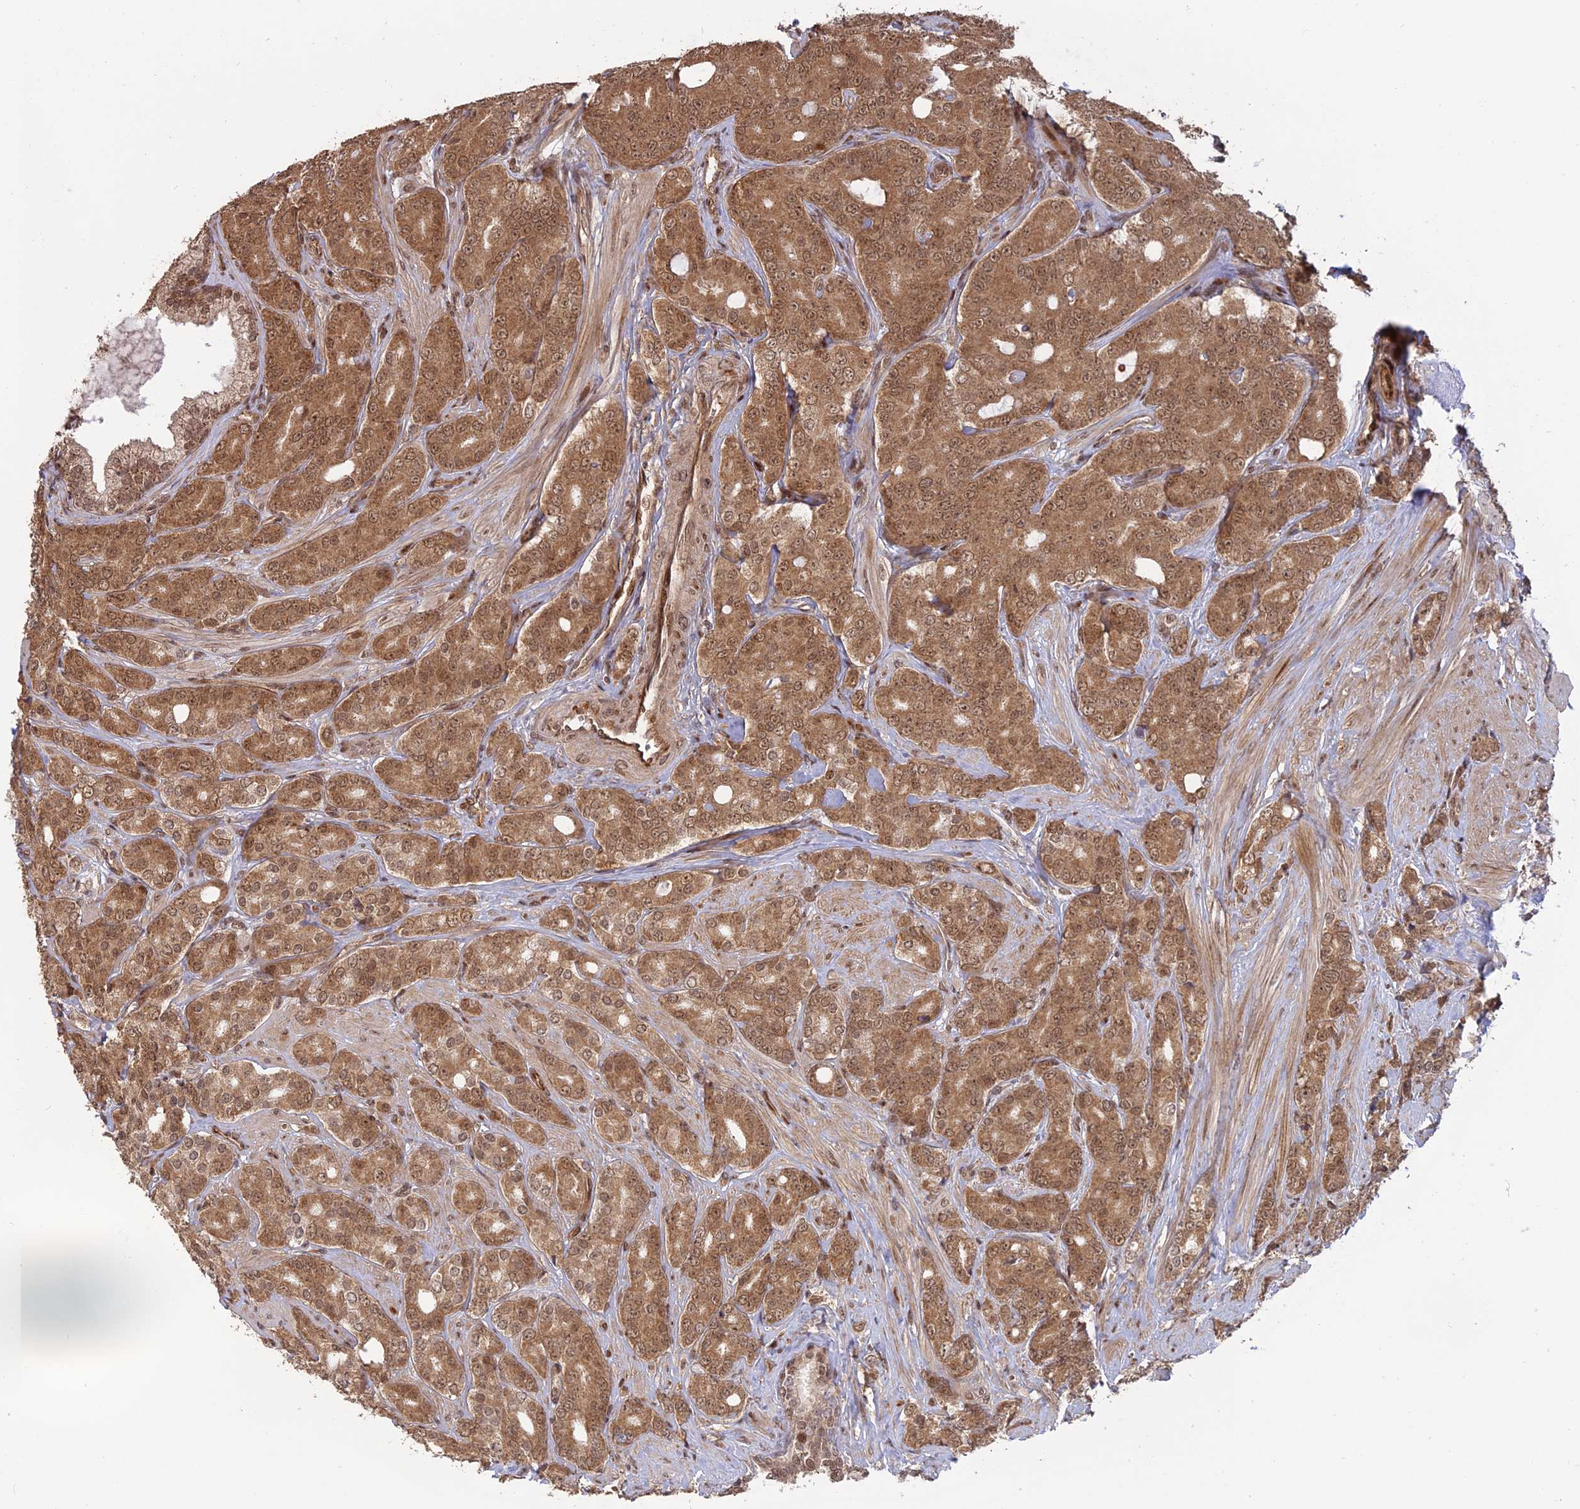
{"staining": {"intensity": "moderate", "quantity": ">75%", "location": "cytoplasmic/membranous,nuclear"}, "tissue": "prostate cancer", "cell_type": "Tumor cells", "image_type": "cancer", "snomed": [{"axis": "morphology", "description": "Adenocarcinoma, High grade"}, {"axis": "topography", "description": "Prostate"}], "caption": "The immunohistochemical stain shows moderate cytoplasmic/membranous and nuclear positivity in tumor cells of prostate high-grade adenocarcinoma tissue.", "gene": "PKIG", "patient": {"sex": "male", "age": 62}}